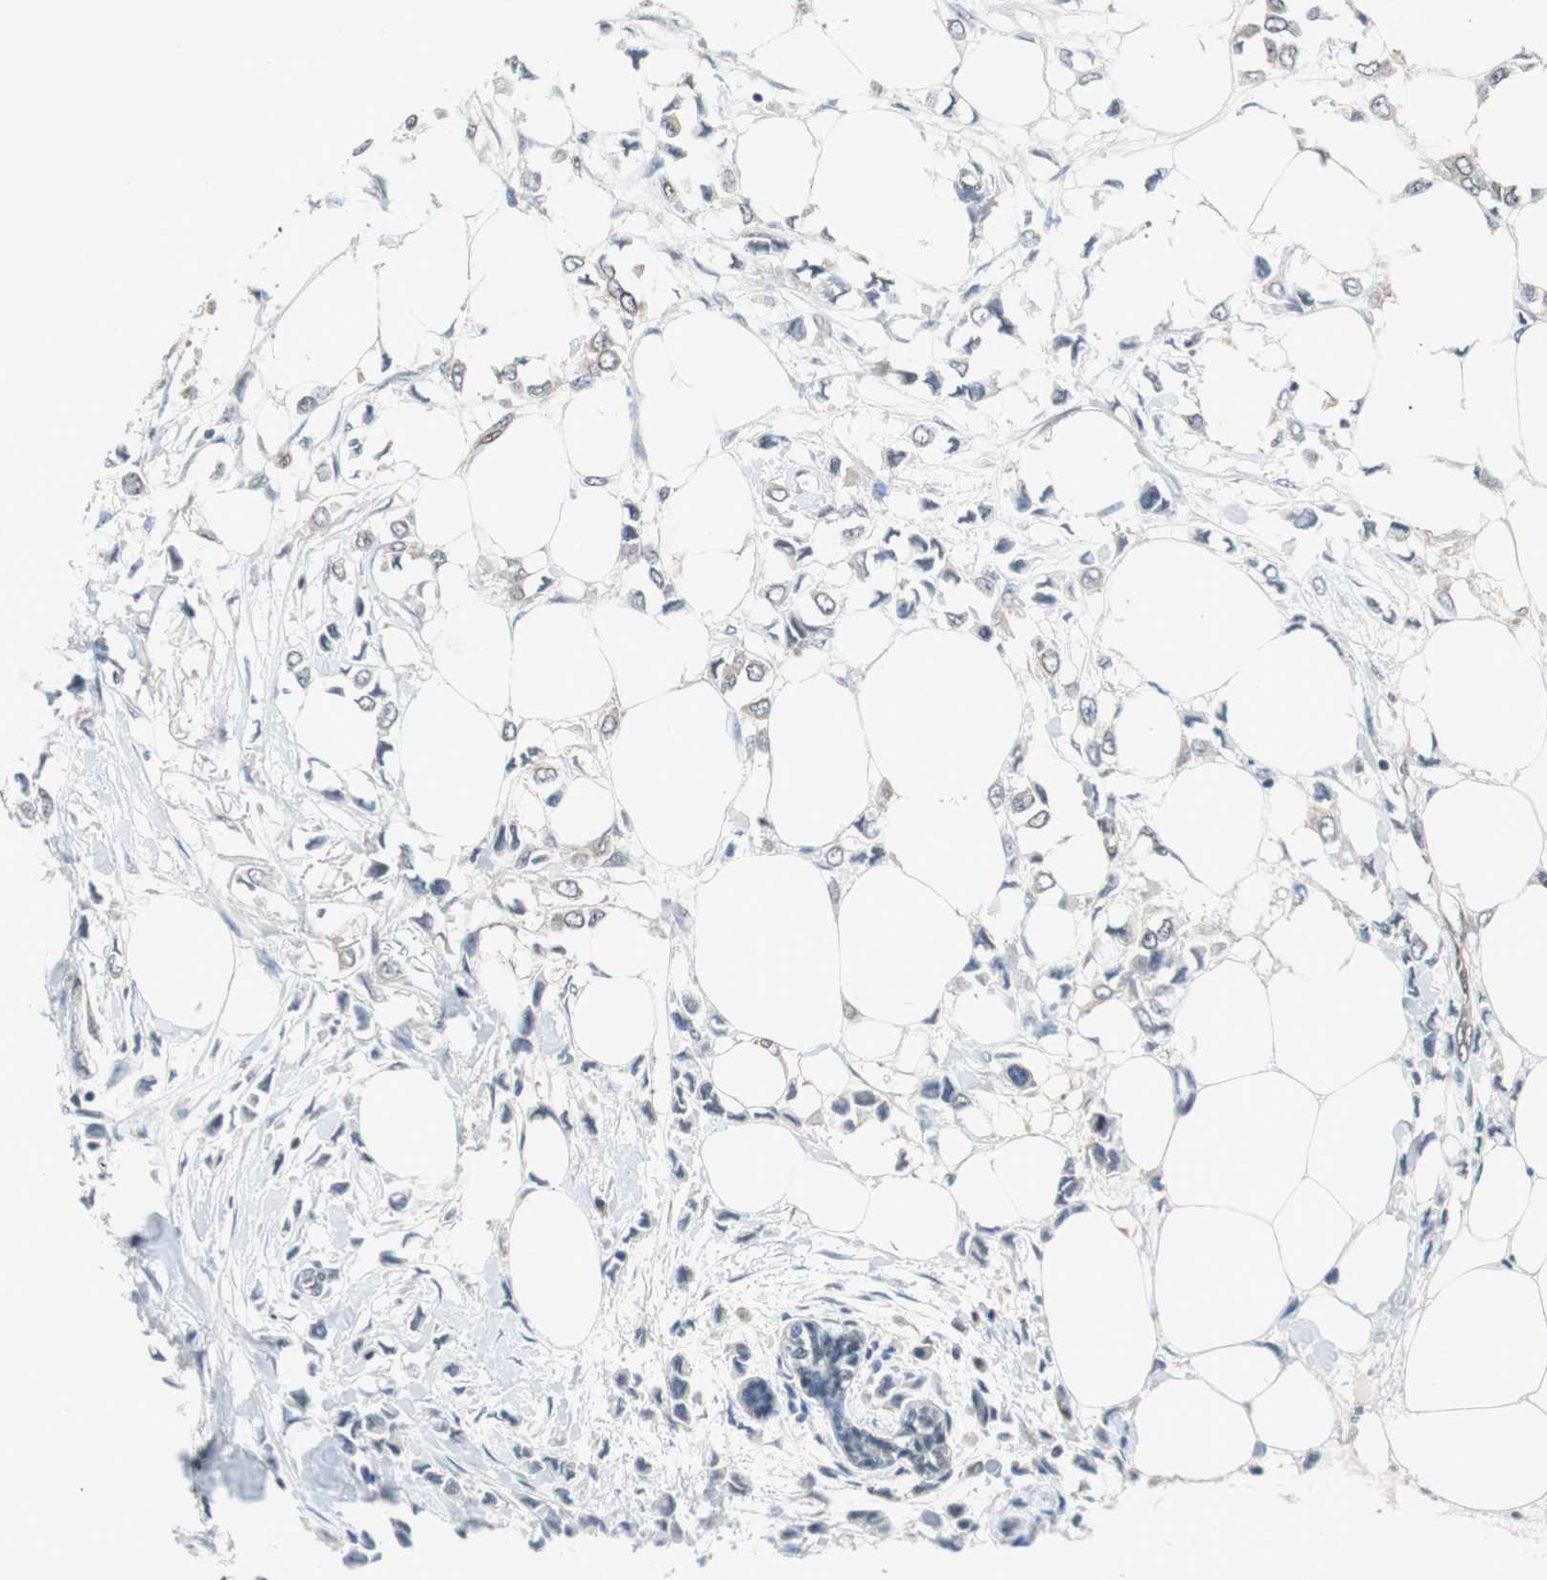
{"staining": {"intensity": "negative", "quantity": "none", "location": "none"}, "tissue": "breast cancer", "cell_type": "Tumor cells", "image_type": "cancer", "snomed": [{"axis": "morphology", "description": "Lobular carcinoma"}, {"axis": "topography", "description": "Breast"}], "caption": "Immunohistochemistry histopathology image of neoplastic tissue: breast lobular carcinoma stained with DAB reveals no significant protein positivity in tumor cells.", "gene": "SMAD1", "patient": {"sex": "female", "age": 51}}